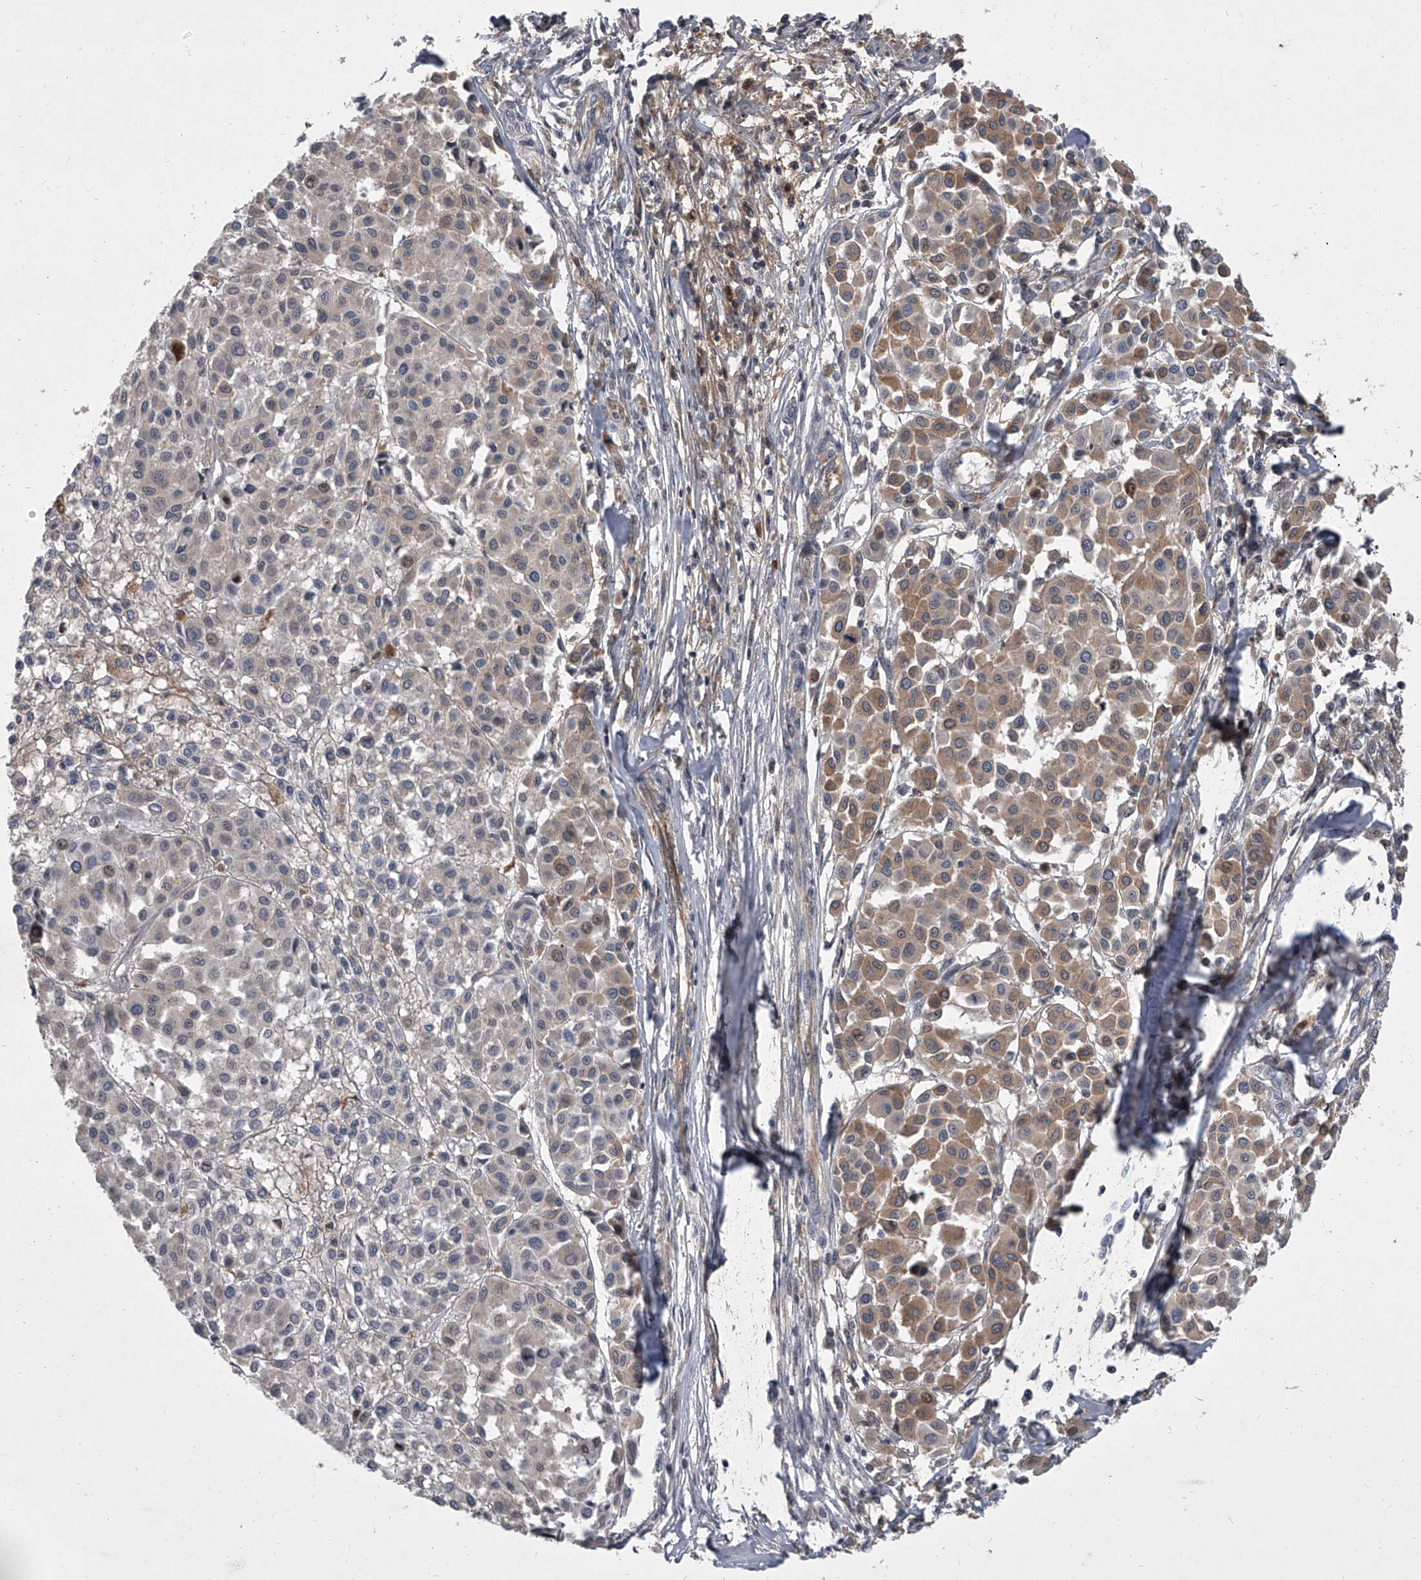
{"staining": {"intensity": "moderate", "quantity": "<25%", "location": "cytoplasmic/membranous"}, "tissue": "melanoma", "cell_type": "Tumor cells", "image_type": "cancer", "snomed": [{"axis": "morphology", "description": "Malignant melanoma, Metastatic site"}, {"axis": "topography", "description": "Soft tissue"}], "caption": "Moderate cytoplasmic/membranous protein positivity is seen in approximately <25% of tumor cells in malignant melanoma (metastatic site).", "gene": "HEATR6", "patient": {"sex": "male", "age": 41}}